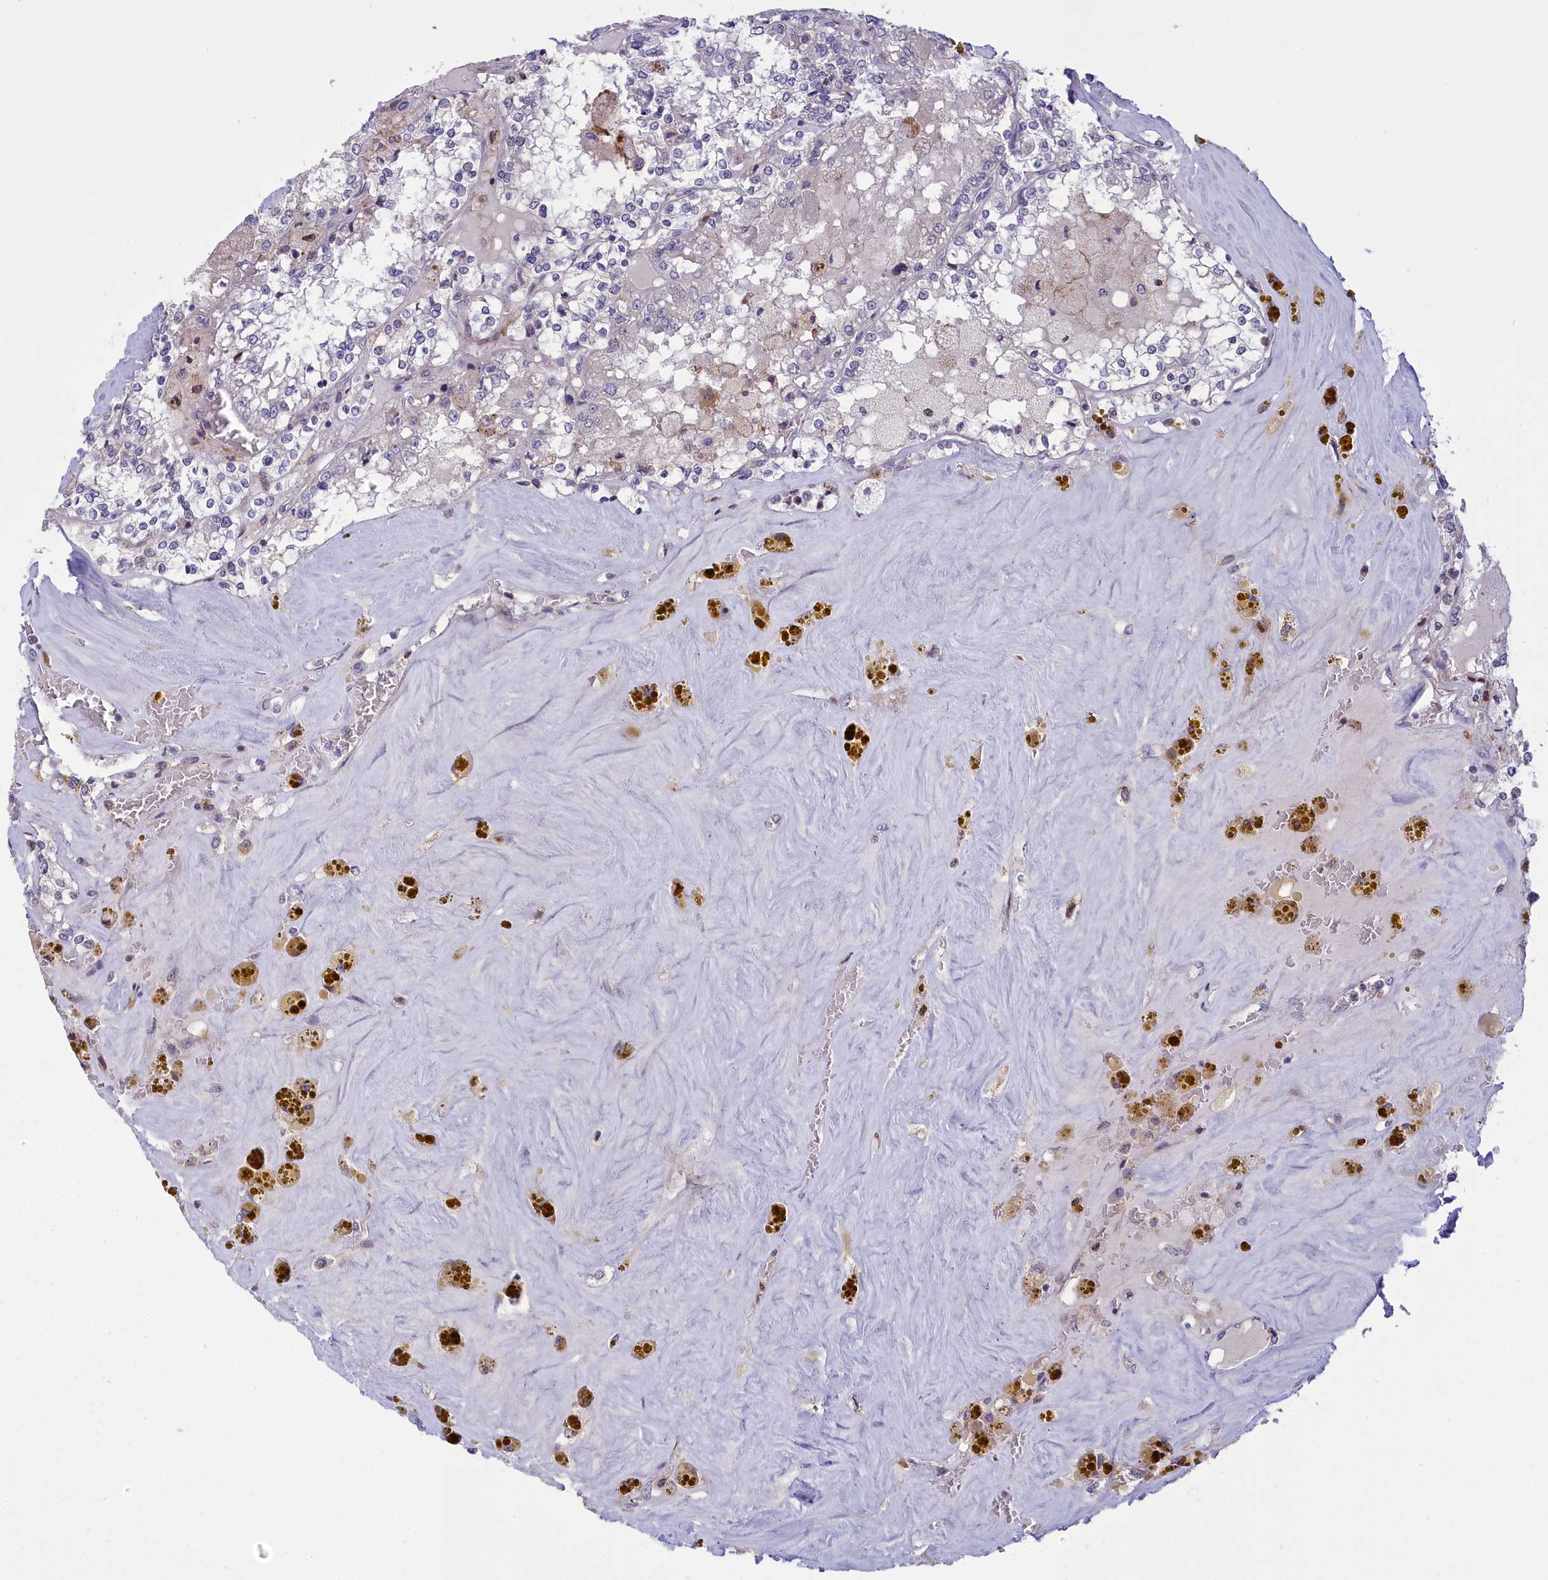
{"staining": {"intensity": "negative", "quantity": "none", "location": "none"}, "tissue": "renal cancer", "cell_type": "Tumor cells", "image_type": "cancer", "snomed": [{"axis": "morphology", "description": "Adenocarcinoma, NOS"}, {"axis": "topography", "description": "Kidney"}], "caption": "This is a micrograph of IHC staining of renal cancer (adenocarcinoma), which shows no staining in tumor cells.", "gene": "CORO2A", "patient": {"sex": "female", "age": 56}}